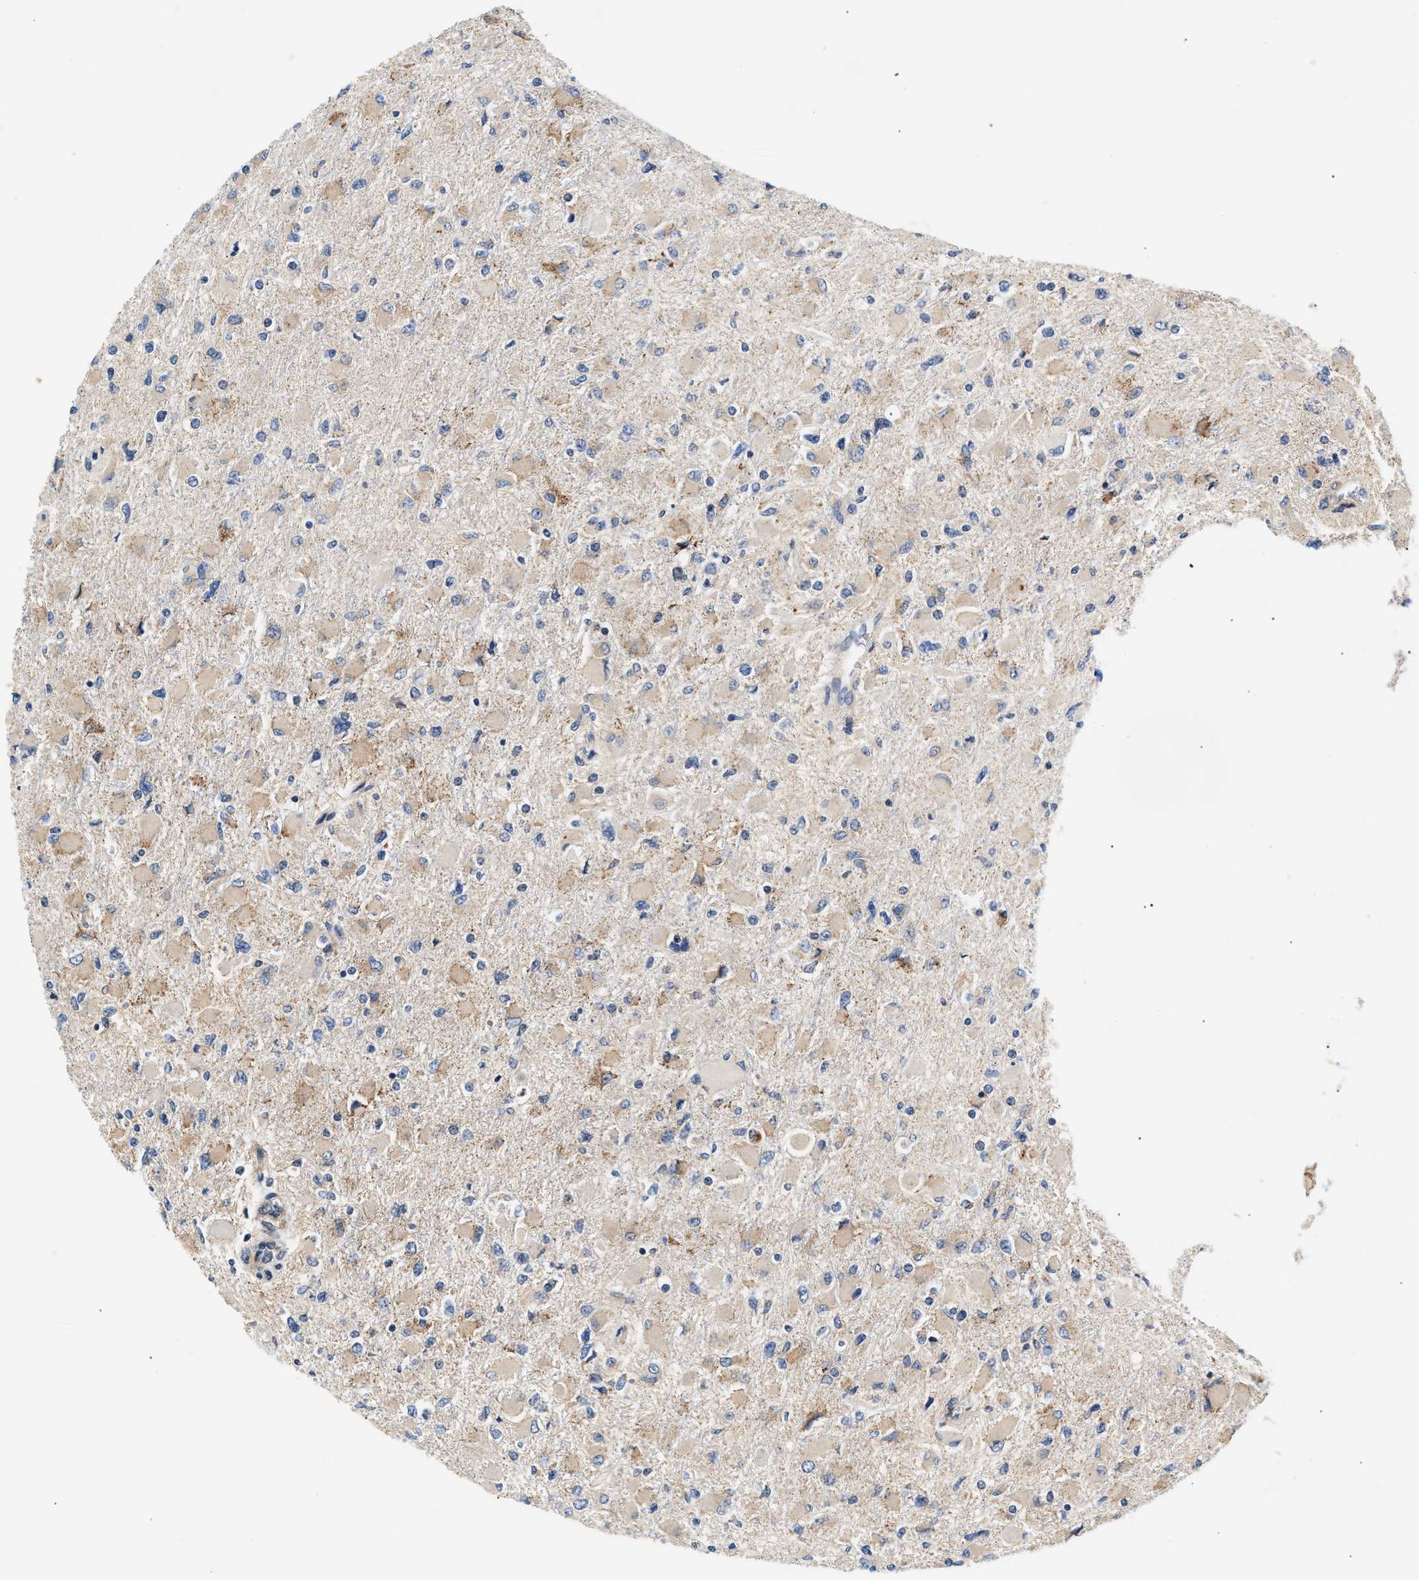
{"staining": {"intensity": "weak", "quantity": "<25%", "location": "cytoplasmic/membranous"}, "tissue": "glioma", "cell_type": "Tumor cells", "image_type": "cancer", "snomed": [{"axis": "morphology", "description": "Glioma, malignant, High grade"}, {"axis": "topography", "description": "Cerebral cortex"}], "caption": "A high-resolution micrograph shows immunohistochemistry staining of malignant high-grade glioma, which displays no significant positivity in tumor cells. Nuclei are stained in blue.", "gene": "IFT74", "patient": {"sex": "female", "age": 36}}